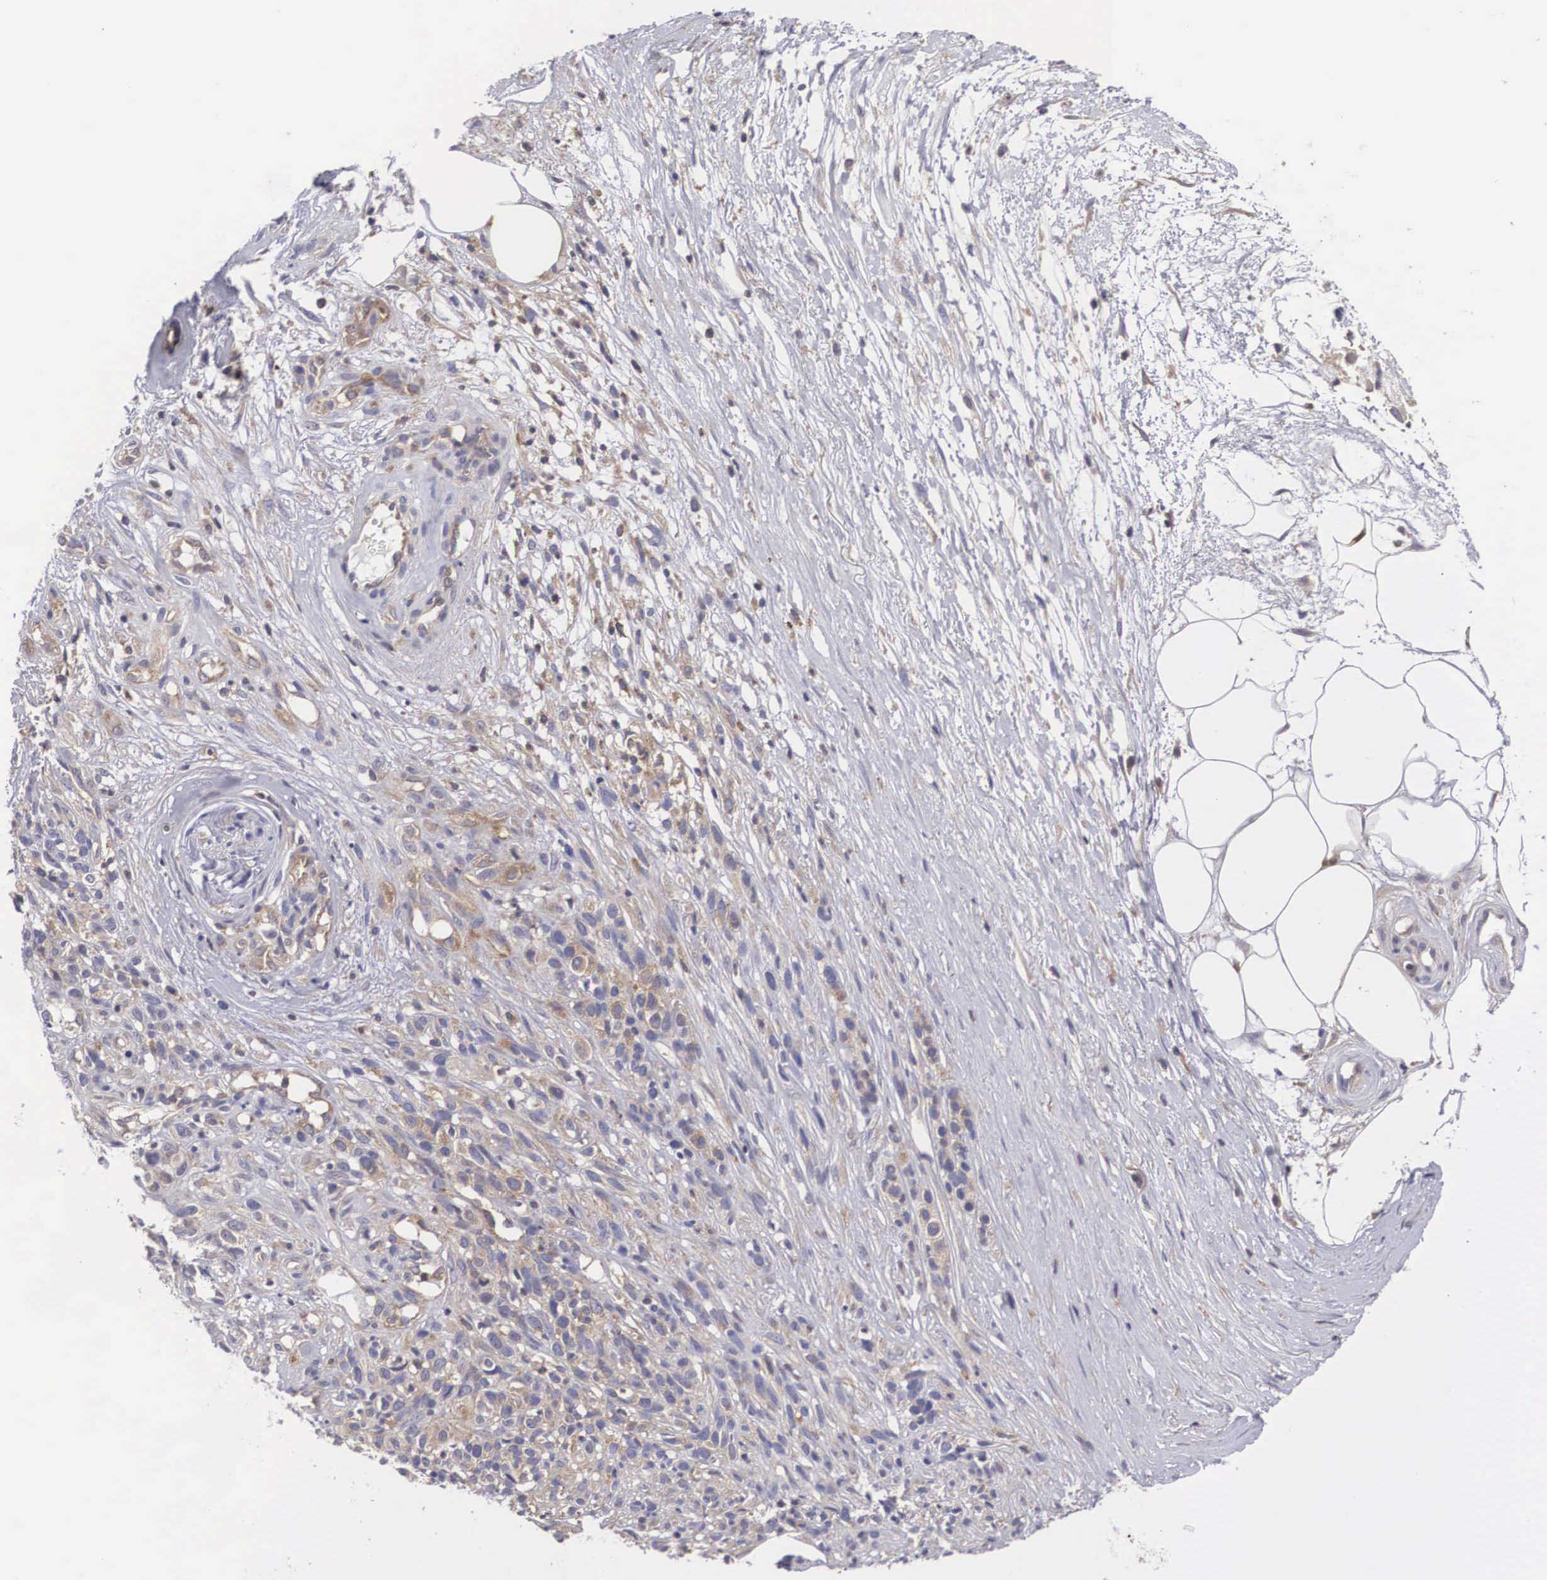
{"staining": {"intensity": "weak", "quantity": "<25%", "location": "cytoplasmic/membranous"}, "tissue": "melanoma", "cell_type": "Tumor cells", "image_type": "cancer", "snomed": [{"axis": "morphology", "description": "Malignant melanoma, NOS"}, {"axis": "topography", "description": "Skin"}], "caption": "This image is of malignant melanoma stained with immunohistochemistry (IHC) to label a protein in brown with the nuclei are counter-stained blue. There is no staining in tumor cells.", "gene": "GRIPAP1", "patient": {"sex": "female", "age": 85}}